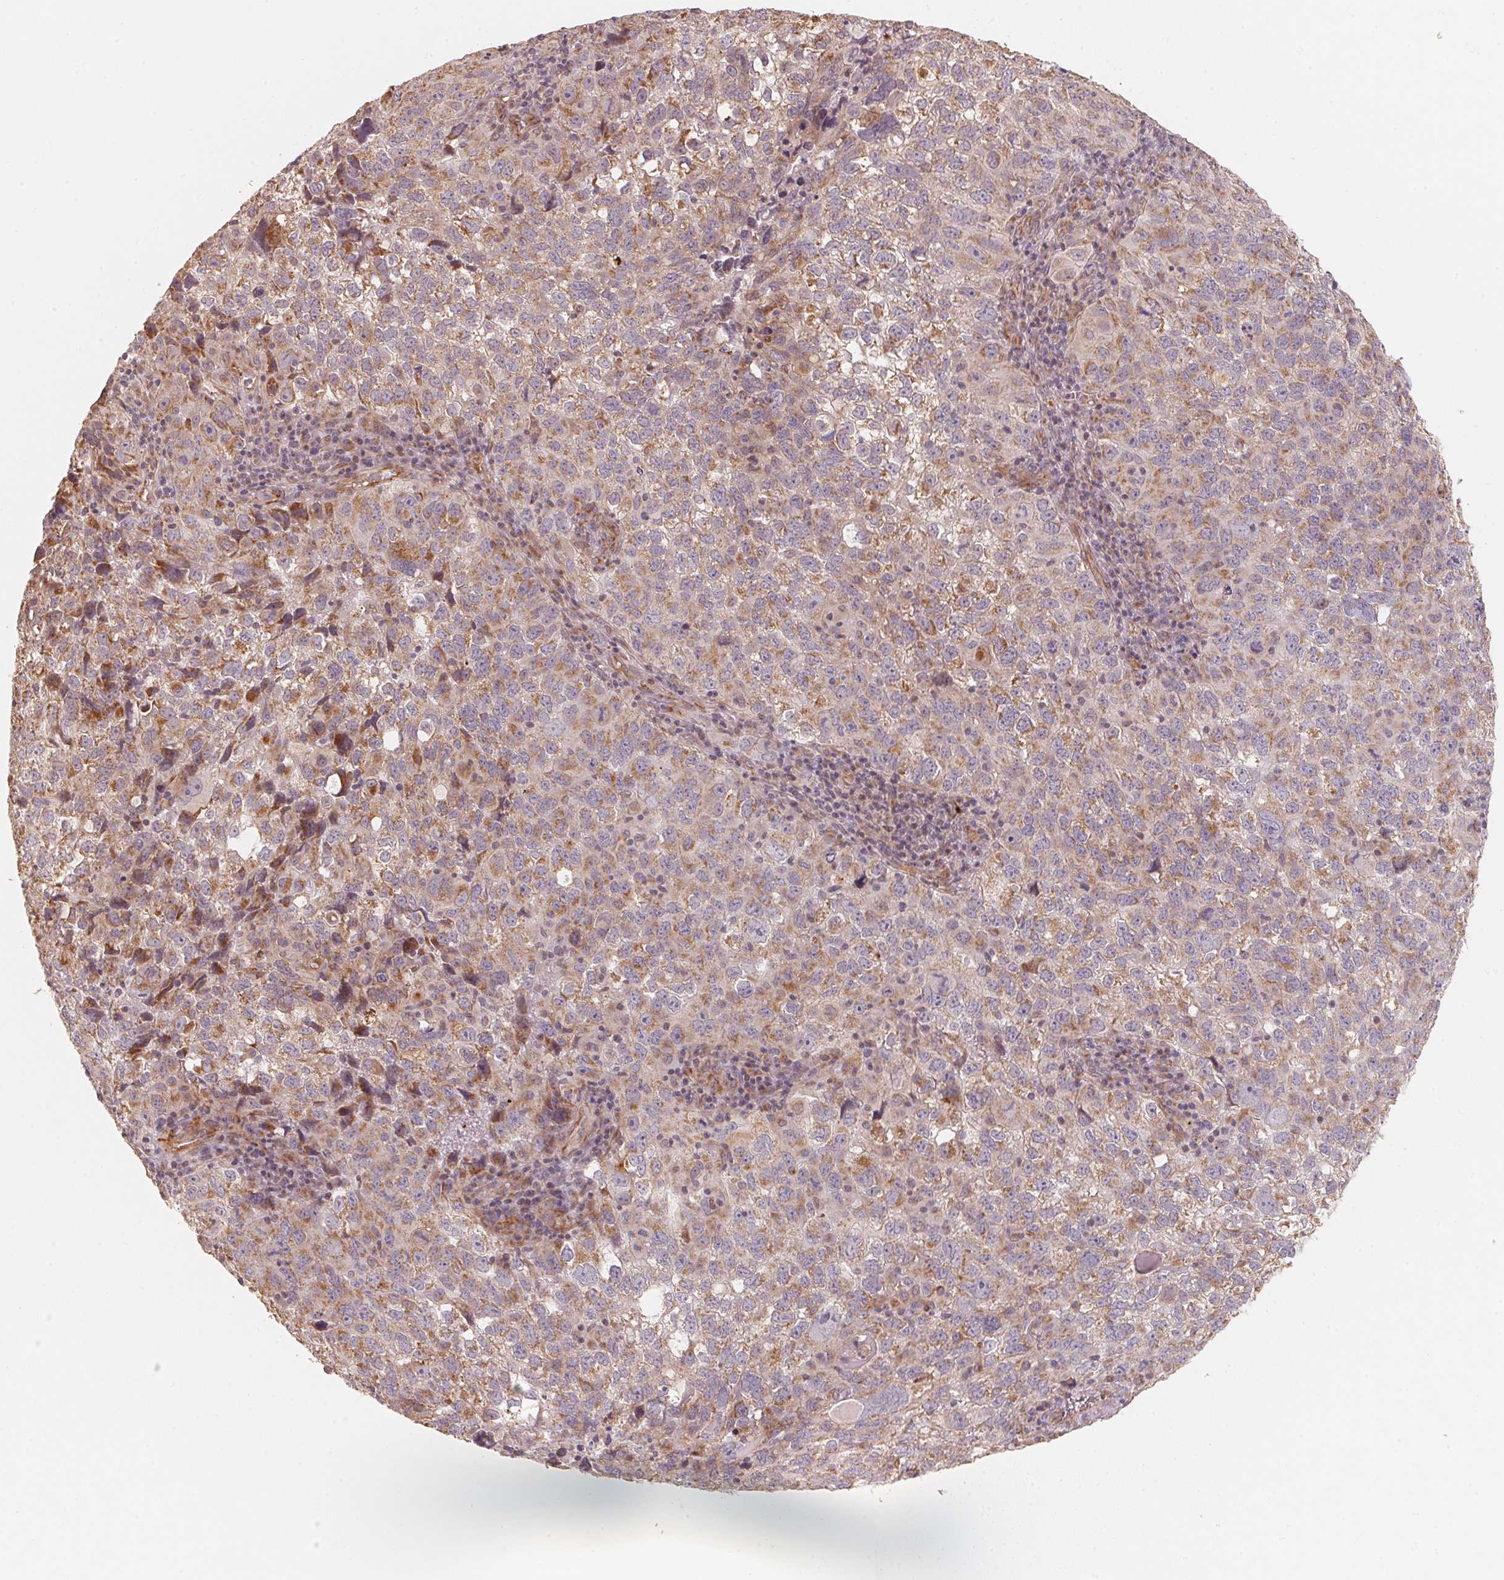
{"staining": {"intensity": "moderate", "quantity": "25%-75%", "location": "cytoplasmic/membranous"}, "tissue": "cervical cancer", "cell_type": "Tumor cells", "image_type": "cancer", "snomed": [{"axis": "morphology", "description": "Squamous cell carcinoma, NOS"}, {"axis": "topography", "description": "Cervix"}], "caption": "The photomicrograph reveals a brown stain indicating the presence of a protein in the cytoplasmic/membranous of tumor cells in cervical squamous cell carcinoma. (Brightfield microscopy of DAB IHC at high magnification).", "gene": "TSPAN12", "patient": {"sex": "female", "age": 55}}